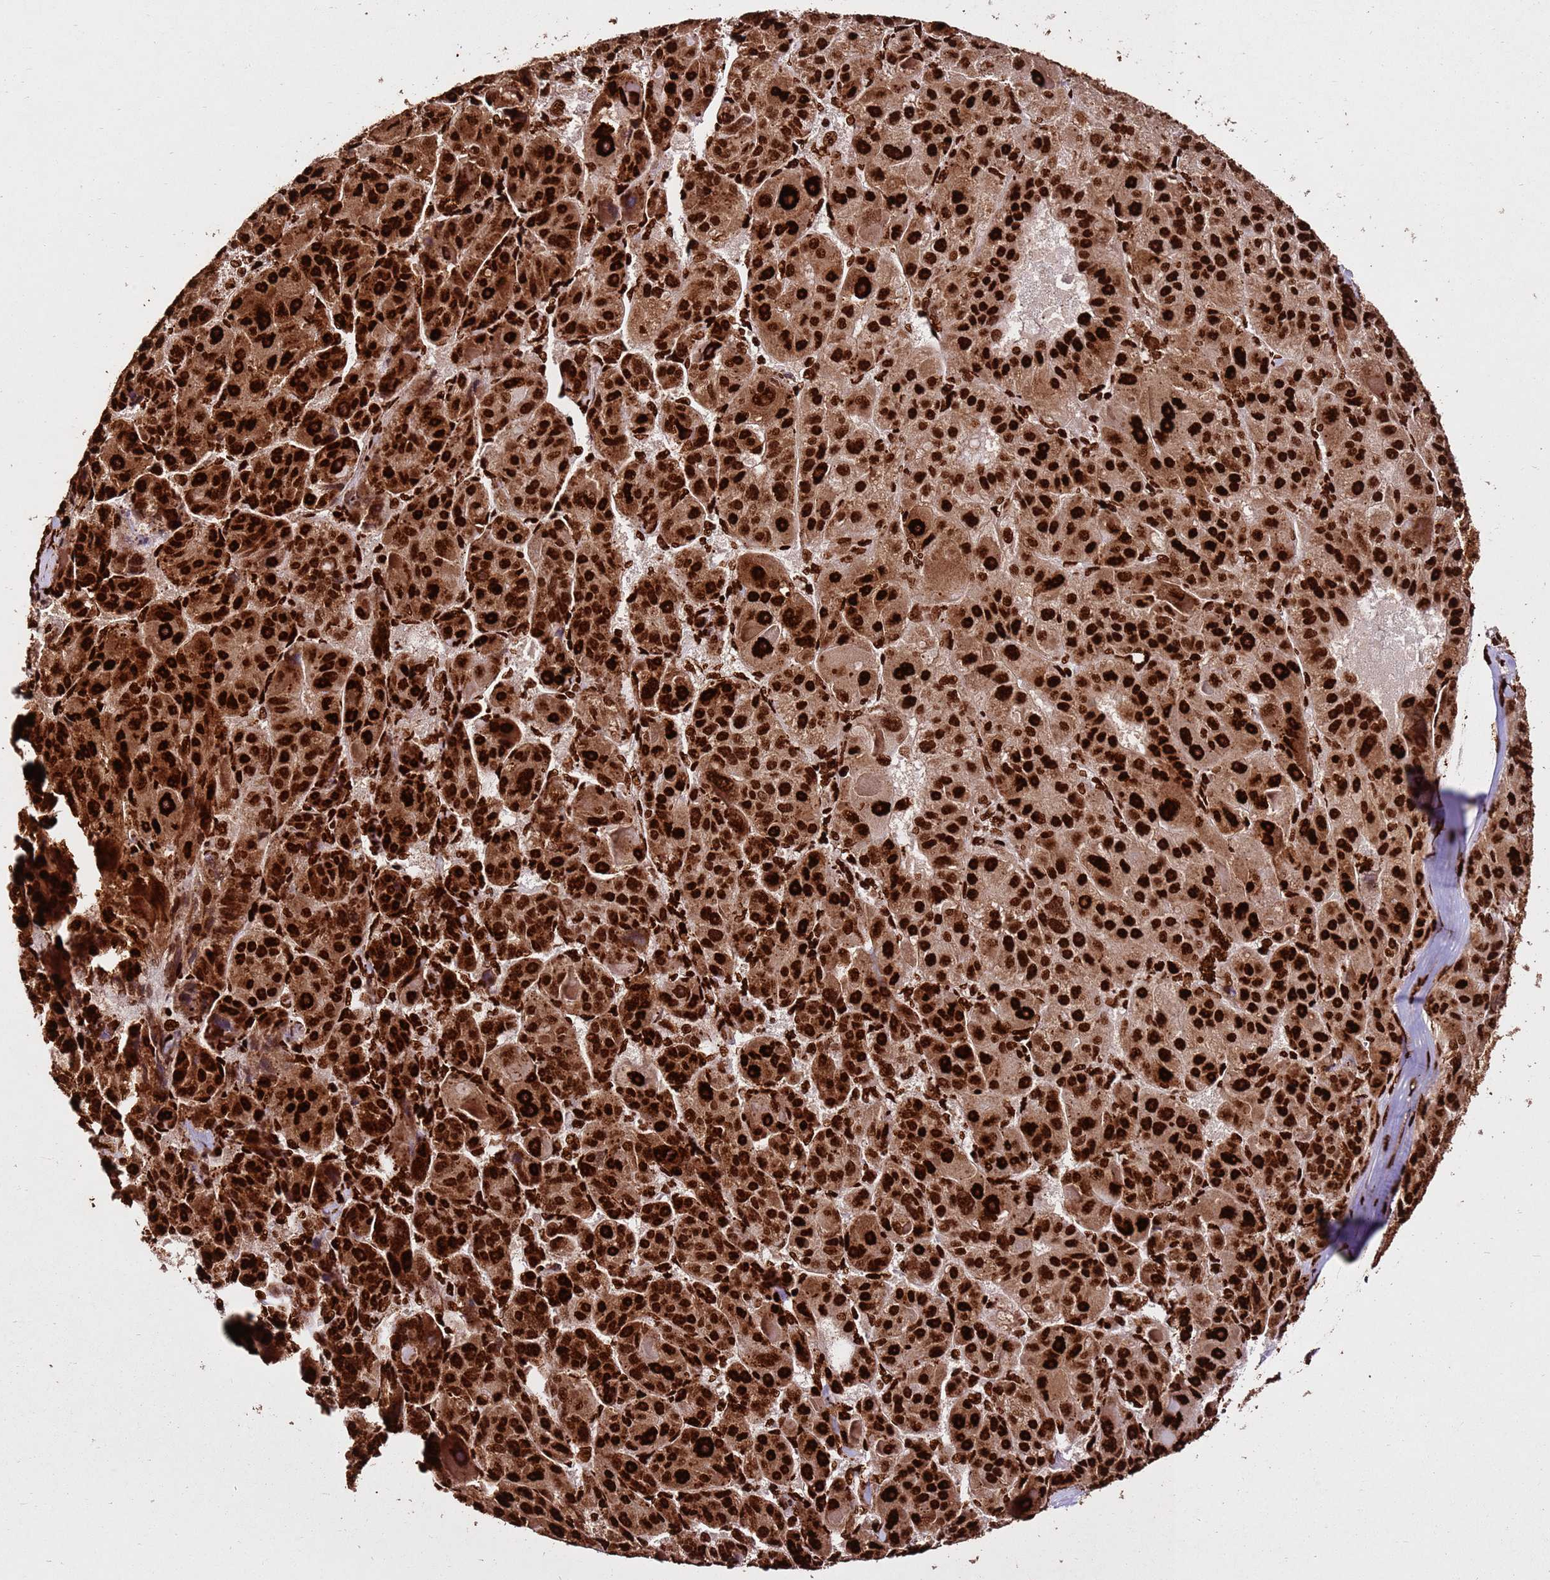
{"staining": {"intensity": "strong", "quantity": ">75%", "location": "nuclear"}, "tissue": "liver cancer", "cell_type": "Tumor cells", "image_type": "cancer", "snomed": [{"axis": "morphology", "description": "Carcinoma, Hepatocellular, NOS"}, {"axis": "topography", "description": "Liver"}], "caption": "Immunohistochemistry (IHC) of human liver cancer (hepatocellular carcinoma) demonstrates high levels of strong nuclear expression in about >75% of tumor cells.", "gene": "HNRNPAB", "patient": {"sex": "male", "age": 76}}